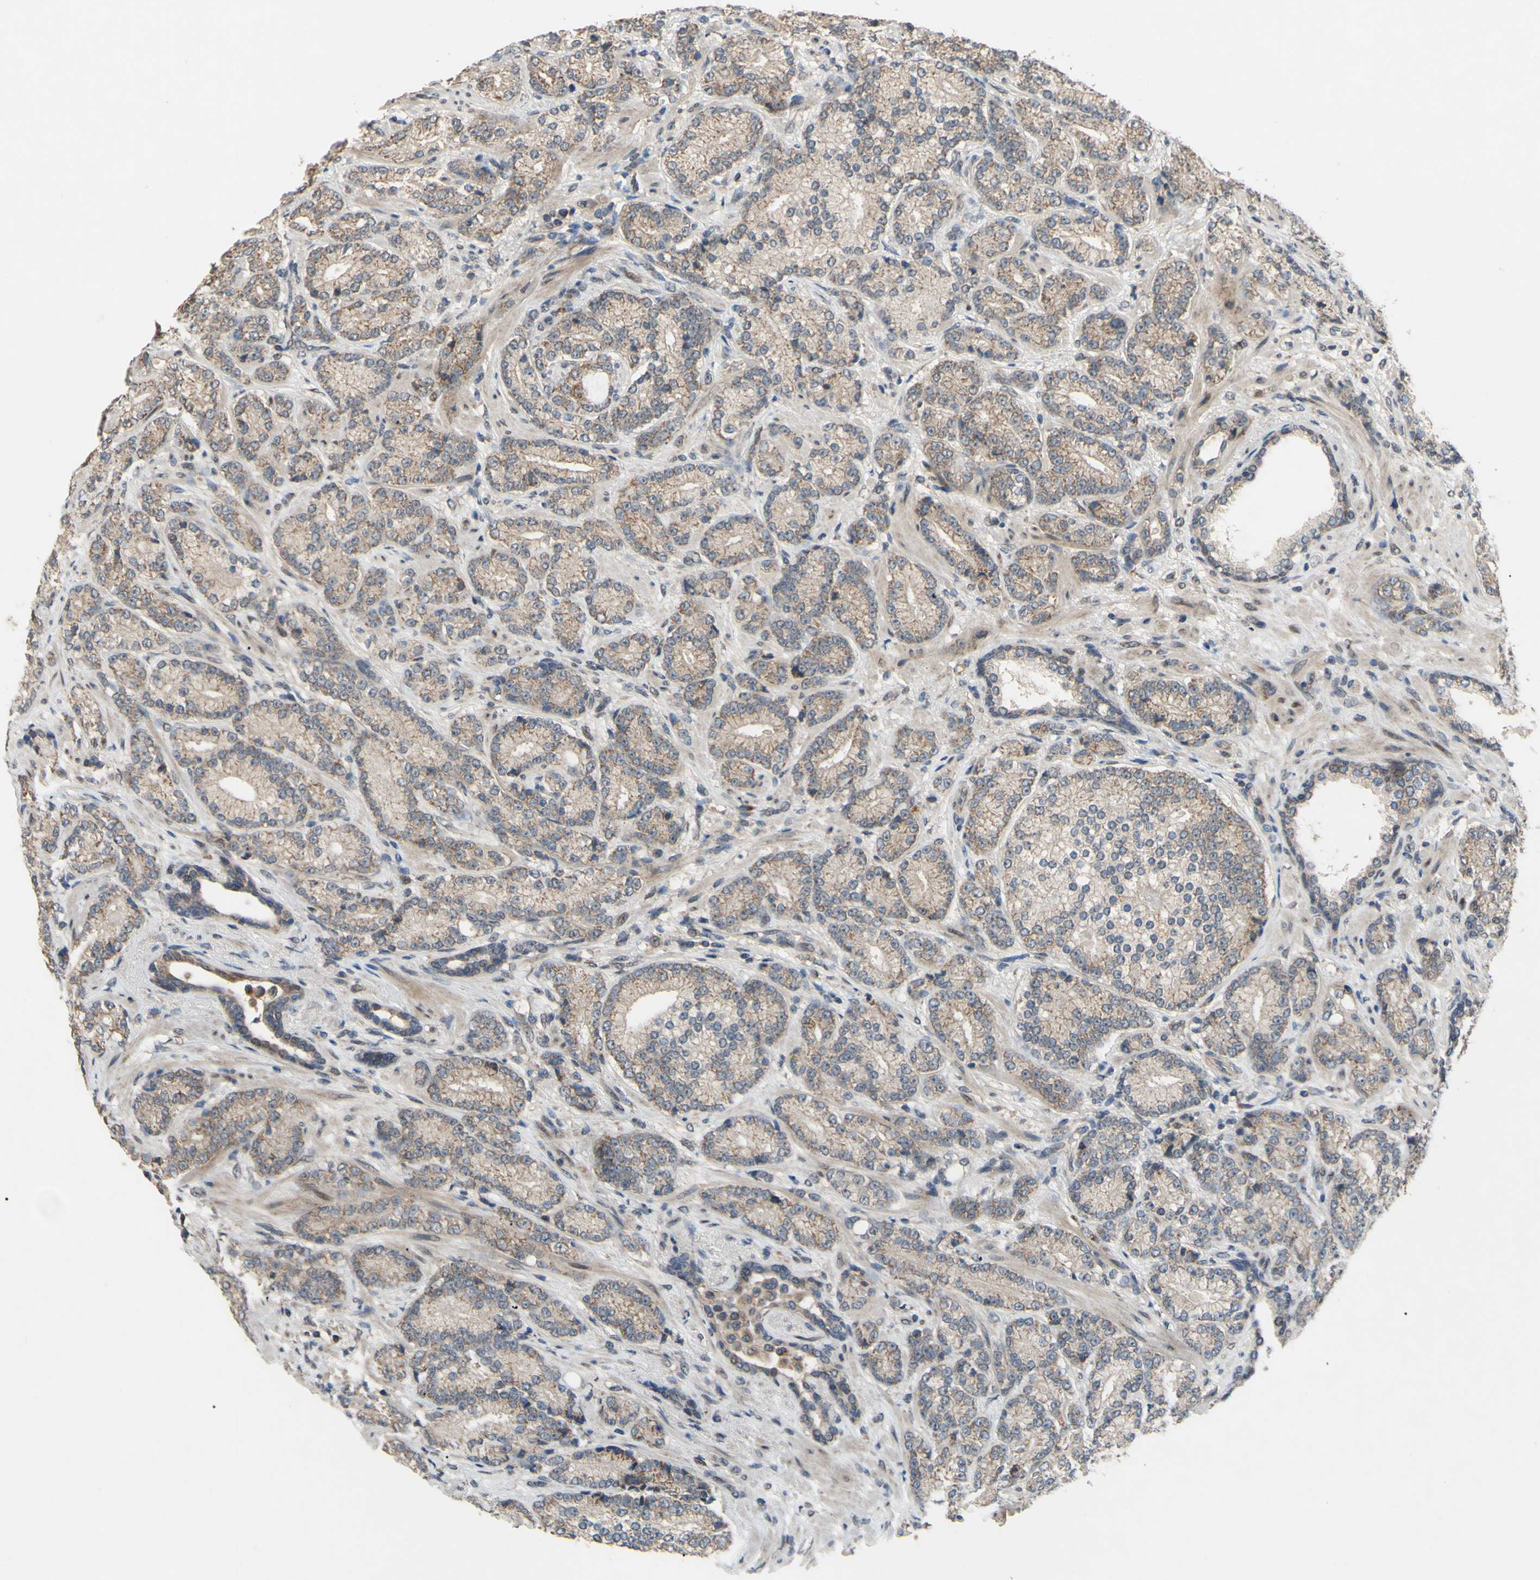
{"staining": {"intensity": "weak", "quantity": ">75%", "location": "cytoplasmic/membranous"}, "tissue": "prostate cancer", "cell_type": "Tumor cells", "image_type": "cancer", "snomed": [{"axis": "morphology", "description": "Adenocarcinoma, High grade"}, {"axis": "topography", "description": "Prostate"}], "caption": "The micrograph exhibits a brown stain indicating the presence of a protein in the cytoplasmic/membranous of tumor cells in prostate high-grade adenocarcinoma. Immunohistochemistry (ihc) stains the protein in brown and the nuclei are stained blue.", "gene": "CD164", "patient": {"sex": "male", "age": 61}}